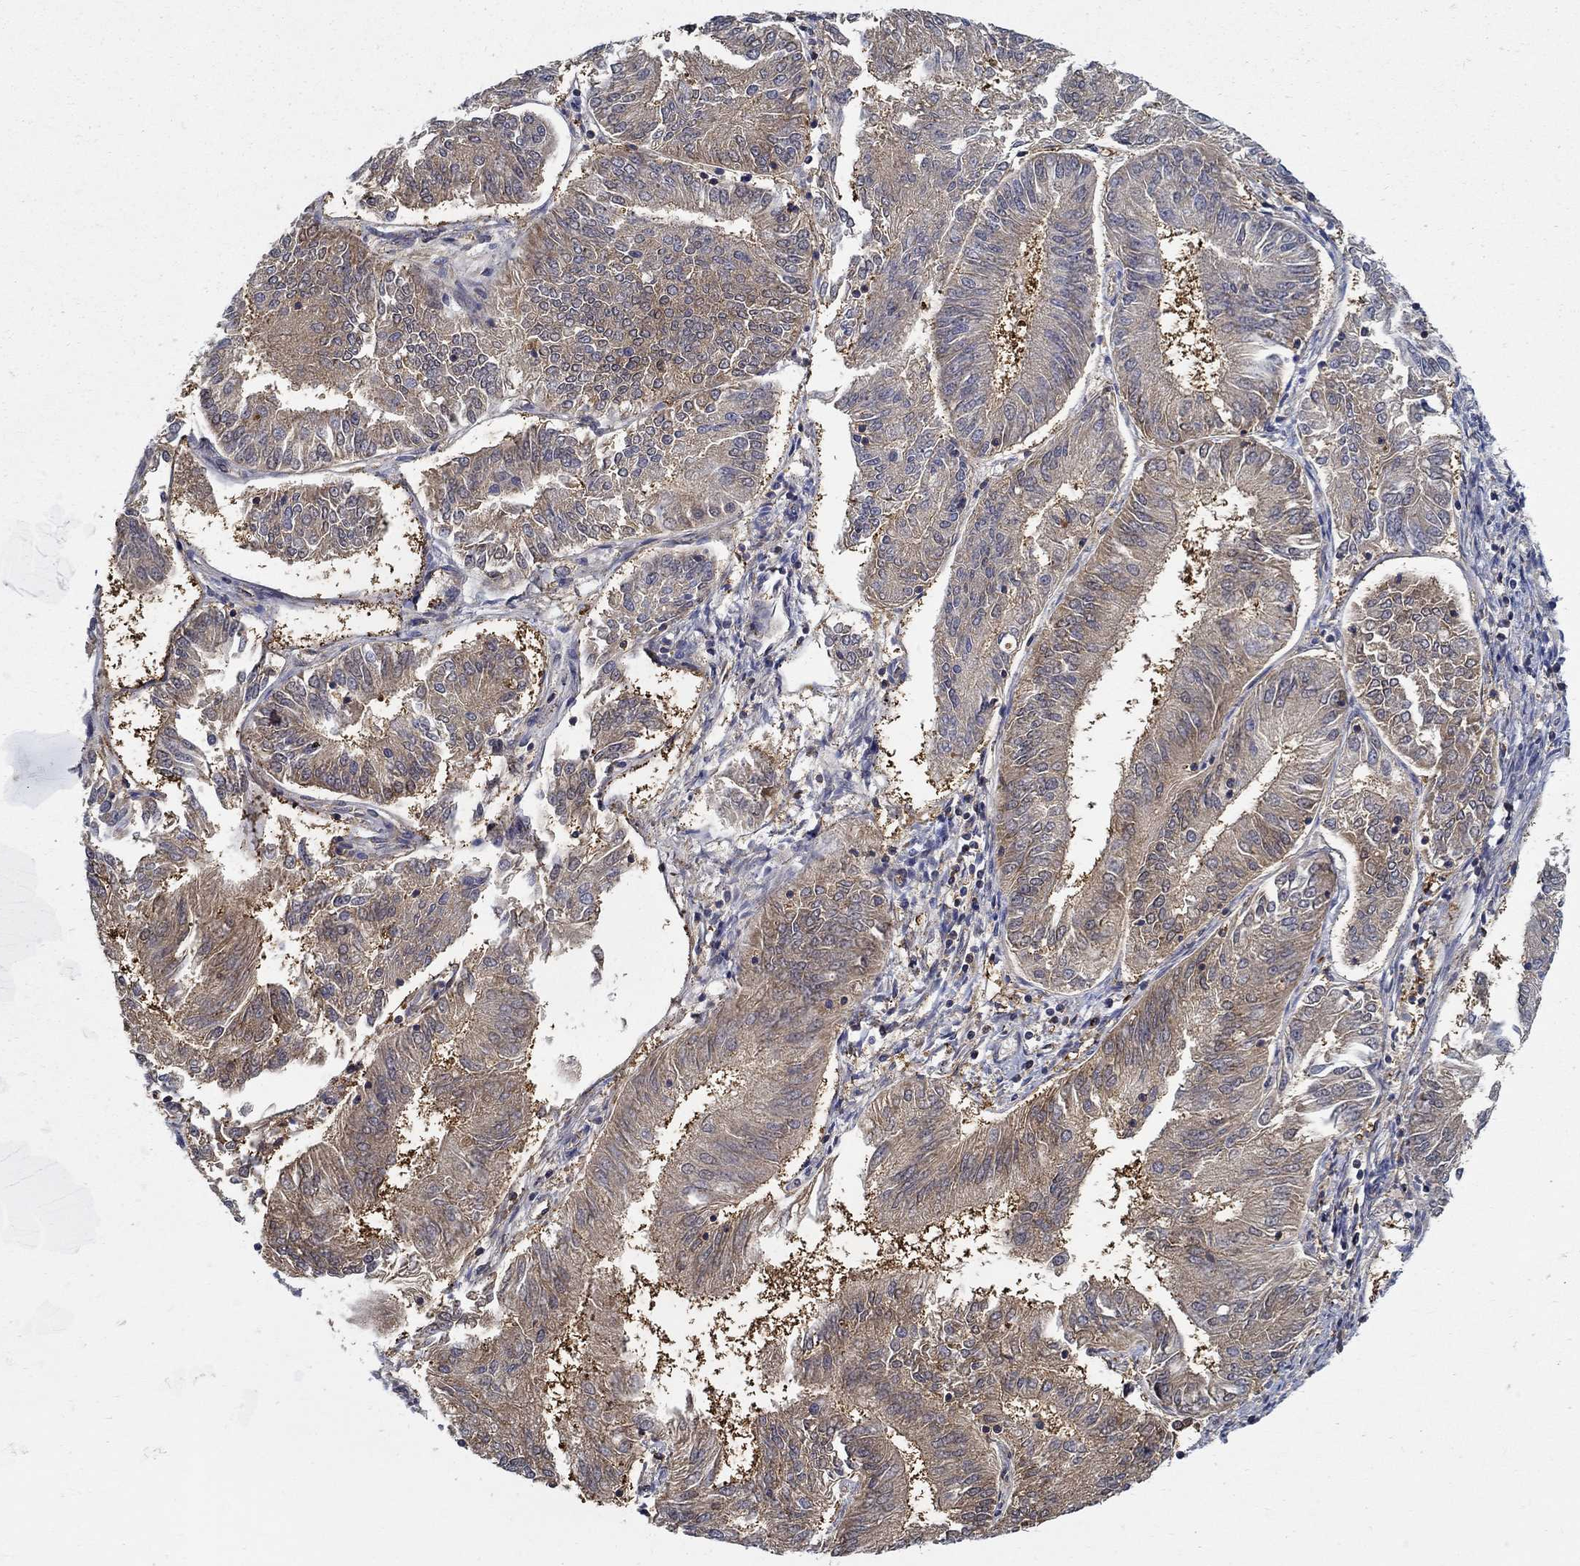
{"staining": {"intensity": "weak", "quantity": "25%-75%", "location": "cytoplasmic/membranous"}, "tissue": "endometrial cancer", "cell_type": "Tumor cells", "image_type": "cancer", "snomed": [{"axis": "morphology", "description": "Adenocarcinoma, NOS"}, {"axis": "topography", "description": "Endometrium"}], "caption": "Immunohistochemistry staining of endometrial cancer, which displays low levels of weak cytoplasmic/membranous expression in approximately 25%-75% of tumor cells indicating weak cytoplasmic/membranous protein expression. The staining was performed using DAB (3,3'-diaminobenzidine) (brown) for protein detection and nuclei were counterstained in hematoxylin (blue).", "gene": "ZNF594", "patient": {"sex": "female", "age": 58}}